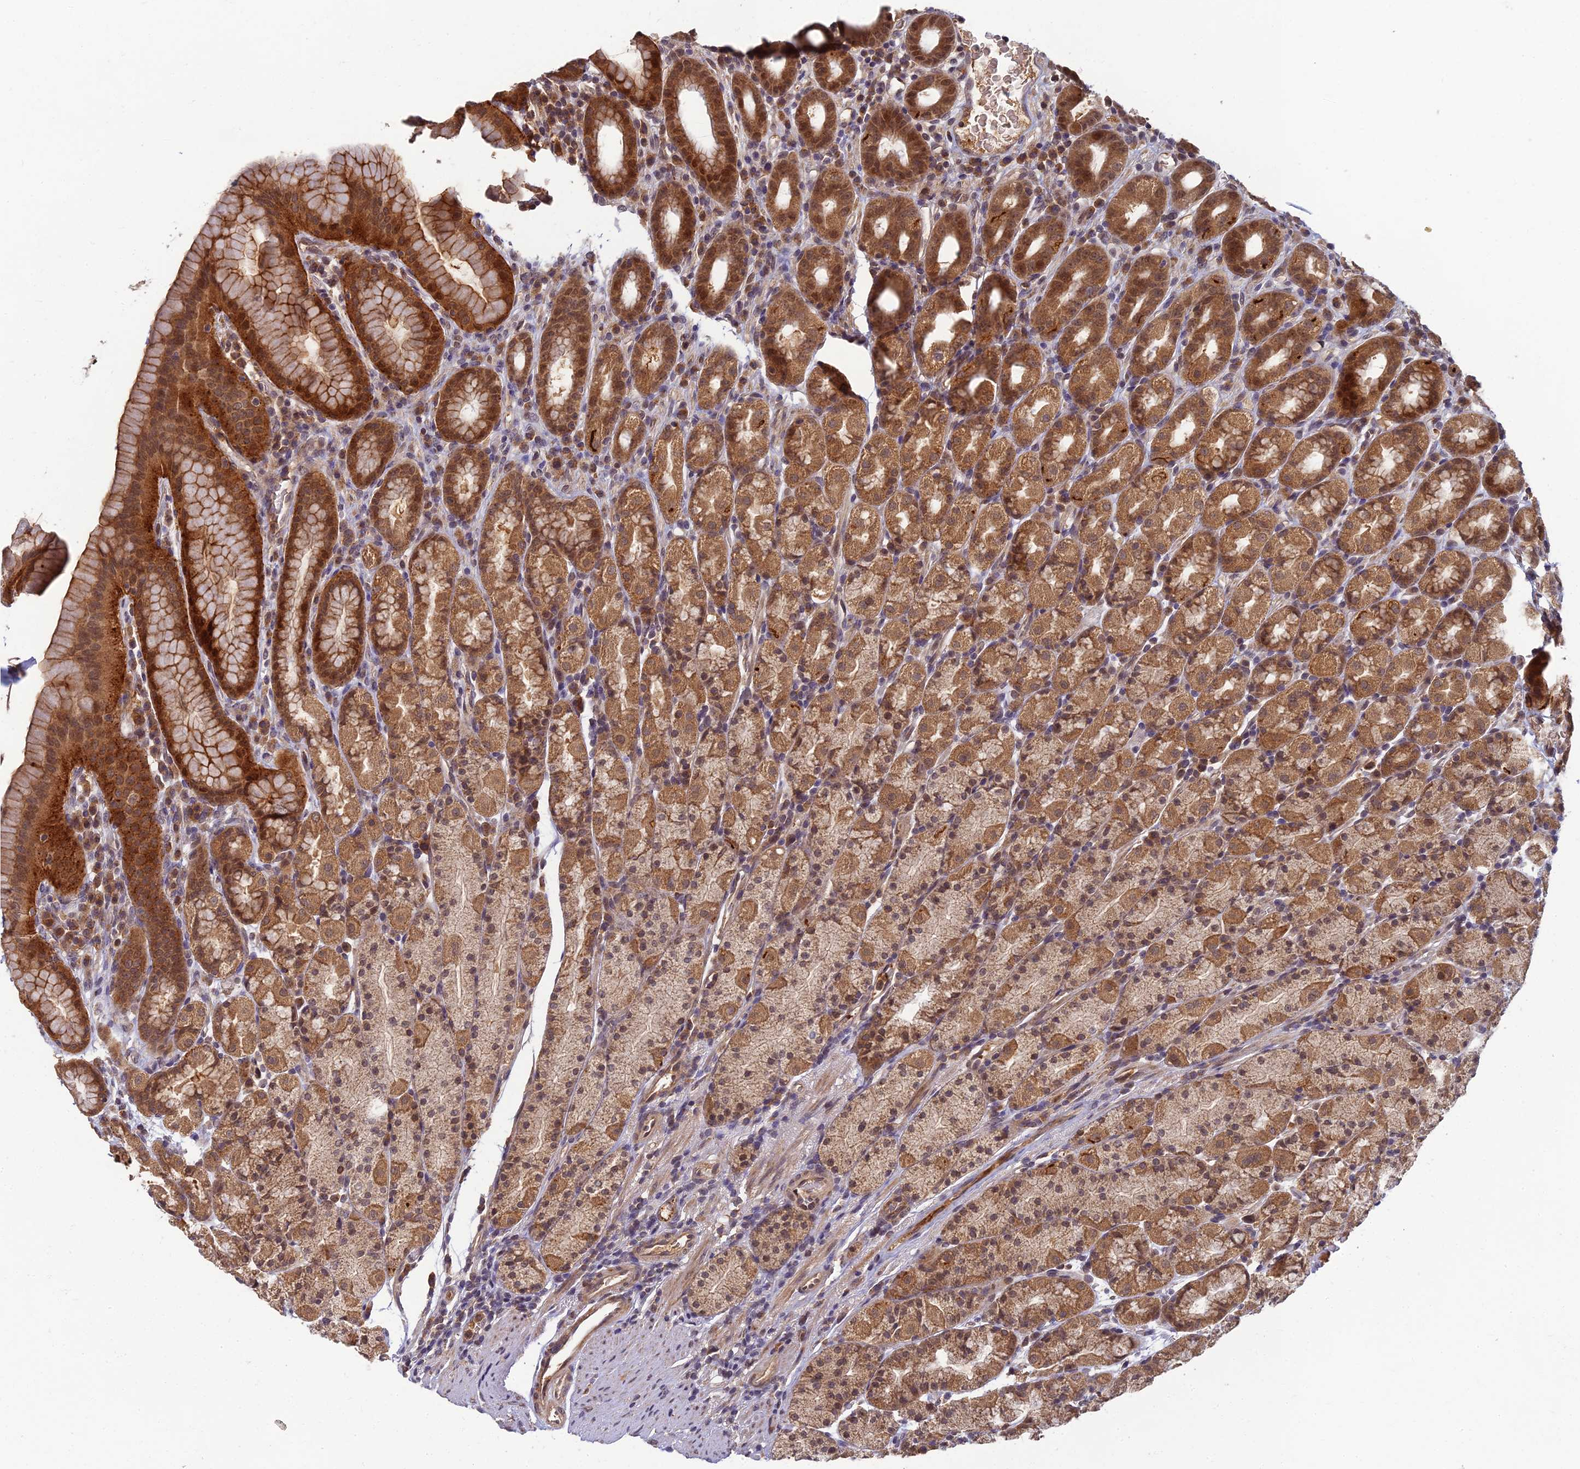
{"staining": {"intensity": "strong", "quantity": ">75%", "location": "cytoplasmic/membranous"}, "tissue": "stomach", "cell_type": "Glandular cells", "image_type": "normal", "snomed": [{"axis": "morphology", "description": "Normal tissue, NOS"}, {"axis": "topography", "description": "Stomach, upper"}, {"axis": "topography", "description": "Stomach, lower"}, {"axis": "topography", "description": "Small intestine"}], "caption": "This photomicrograph exhibits IHC staining of normal stomach, with high strong cytoplasmic/membranous expression in approximately >75% of glandular cells.", "gene": "RGL3", "patient": {"sex": "male", "age": 68}}